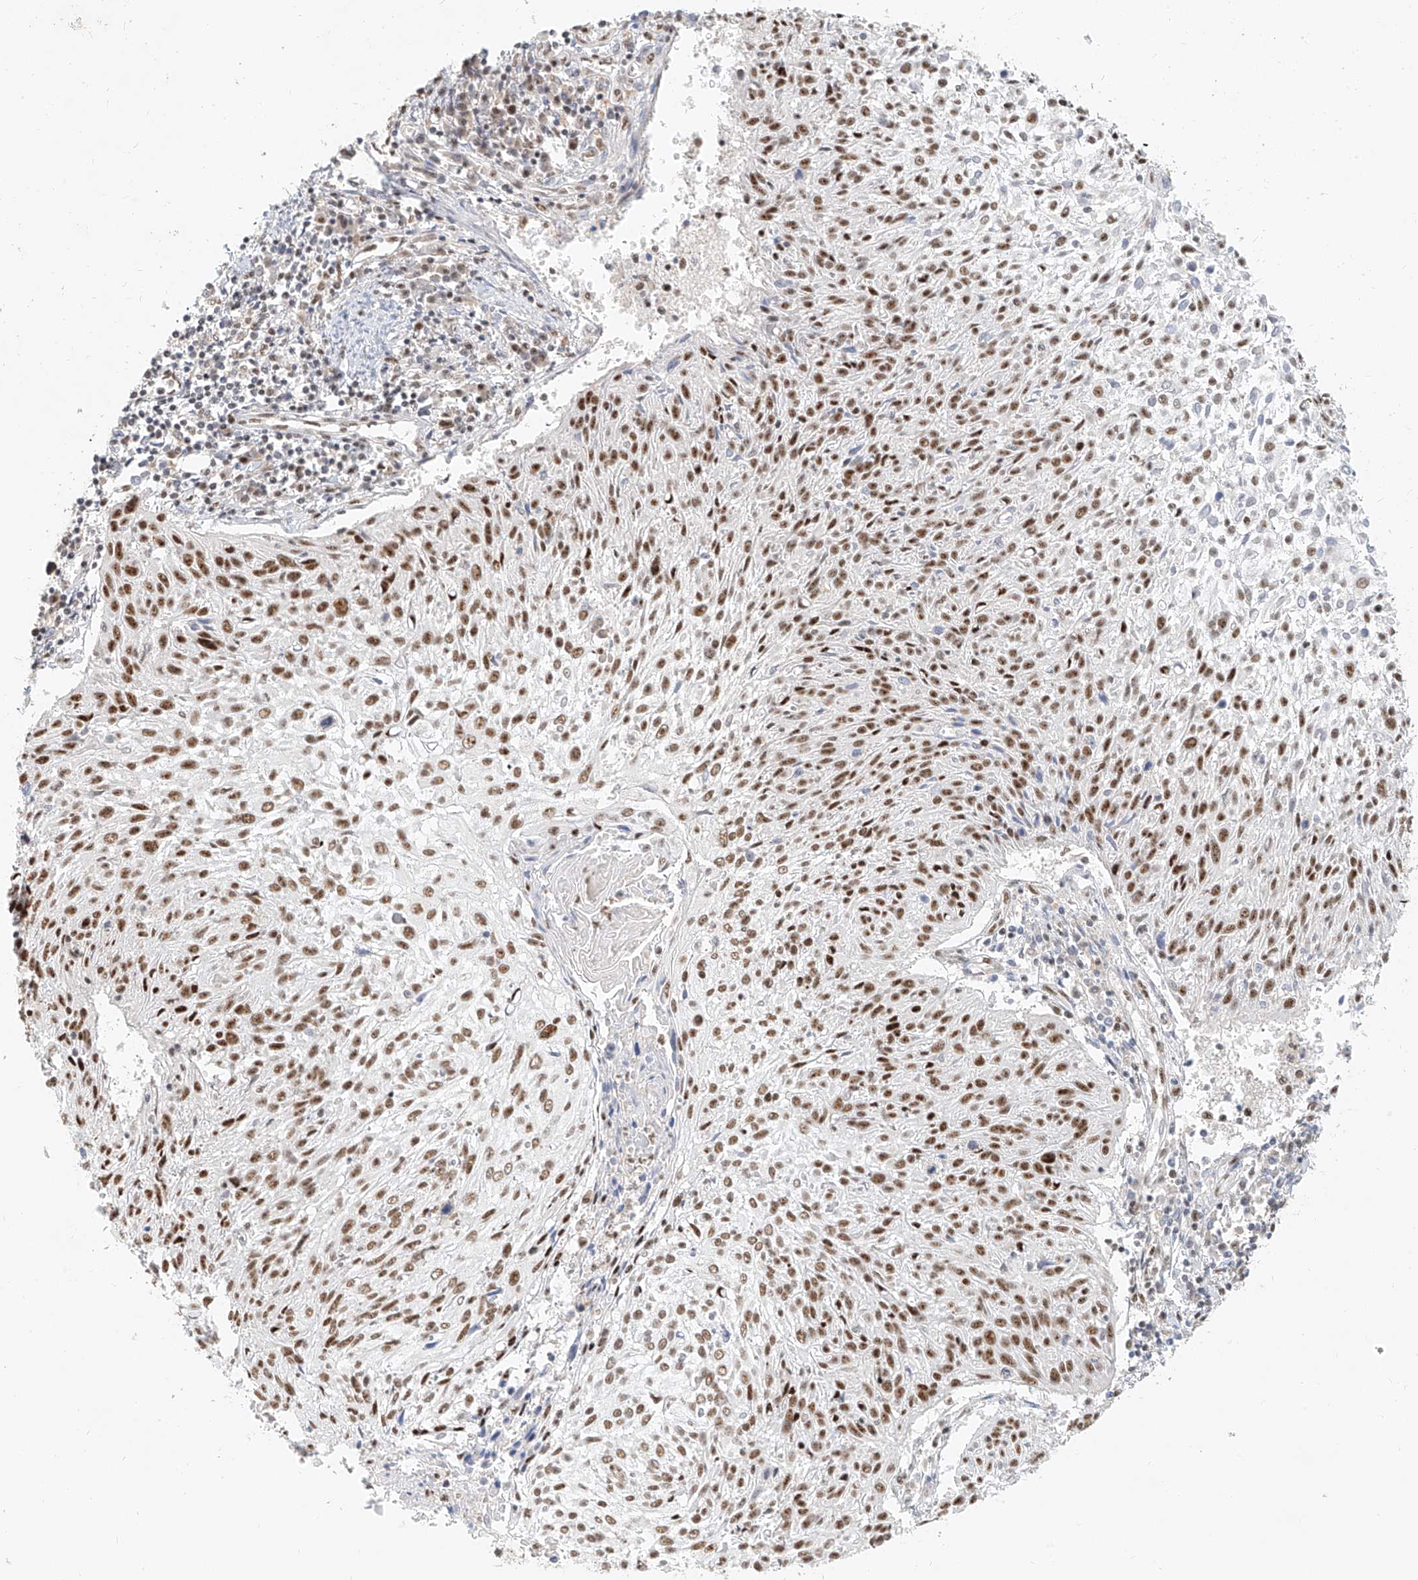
{"staining": {"intensity": "moderate", "quantity": ">75%", "location": "nuclear"}, "tissue": "cervical cancer", "cell_type": "Tumor cells", "image_type": "cancer", "snomed": [{"axis": "morphology", "description": "Squamous cell carcinoma, NOS"}, {"axis": "topography", "description": "Cervix"}], "caption": "Immunohistochemistry histopathology image of neoplastic tissue: human cervical cancer (squamous cell carcinoma) stained using immunohistochemistry (IHC) reveals medium levels of moderate protein expression localized specifically in the nuclear of tumor cells, appearing as a nuclear brown color.", "gene": "CXorf58", "patient": {"sex": "female", "age": 51}}